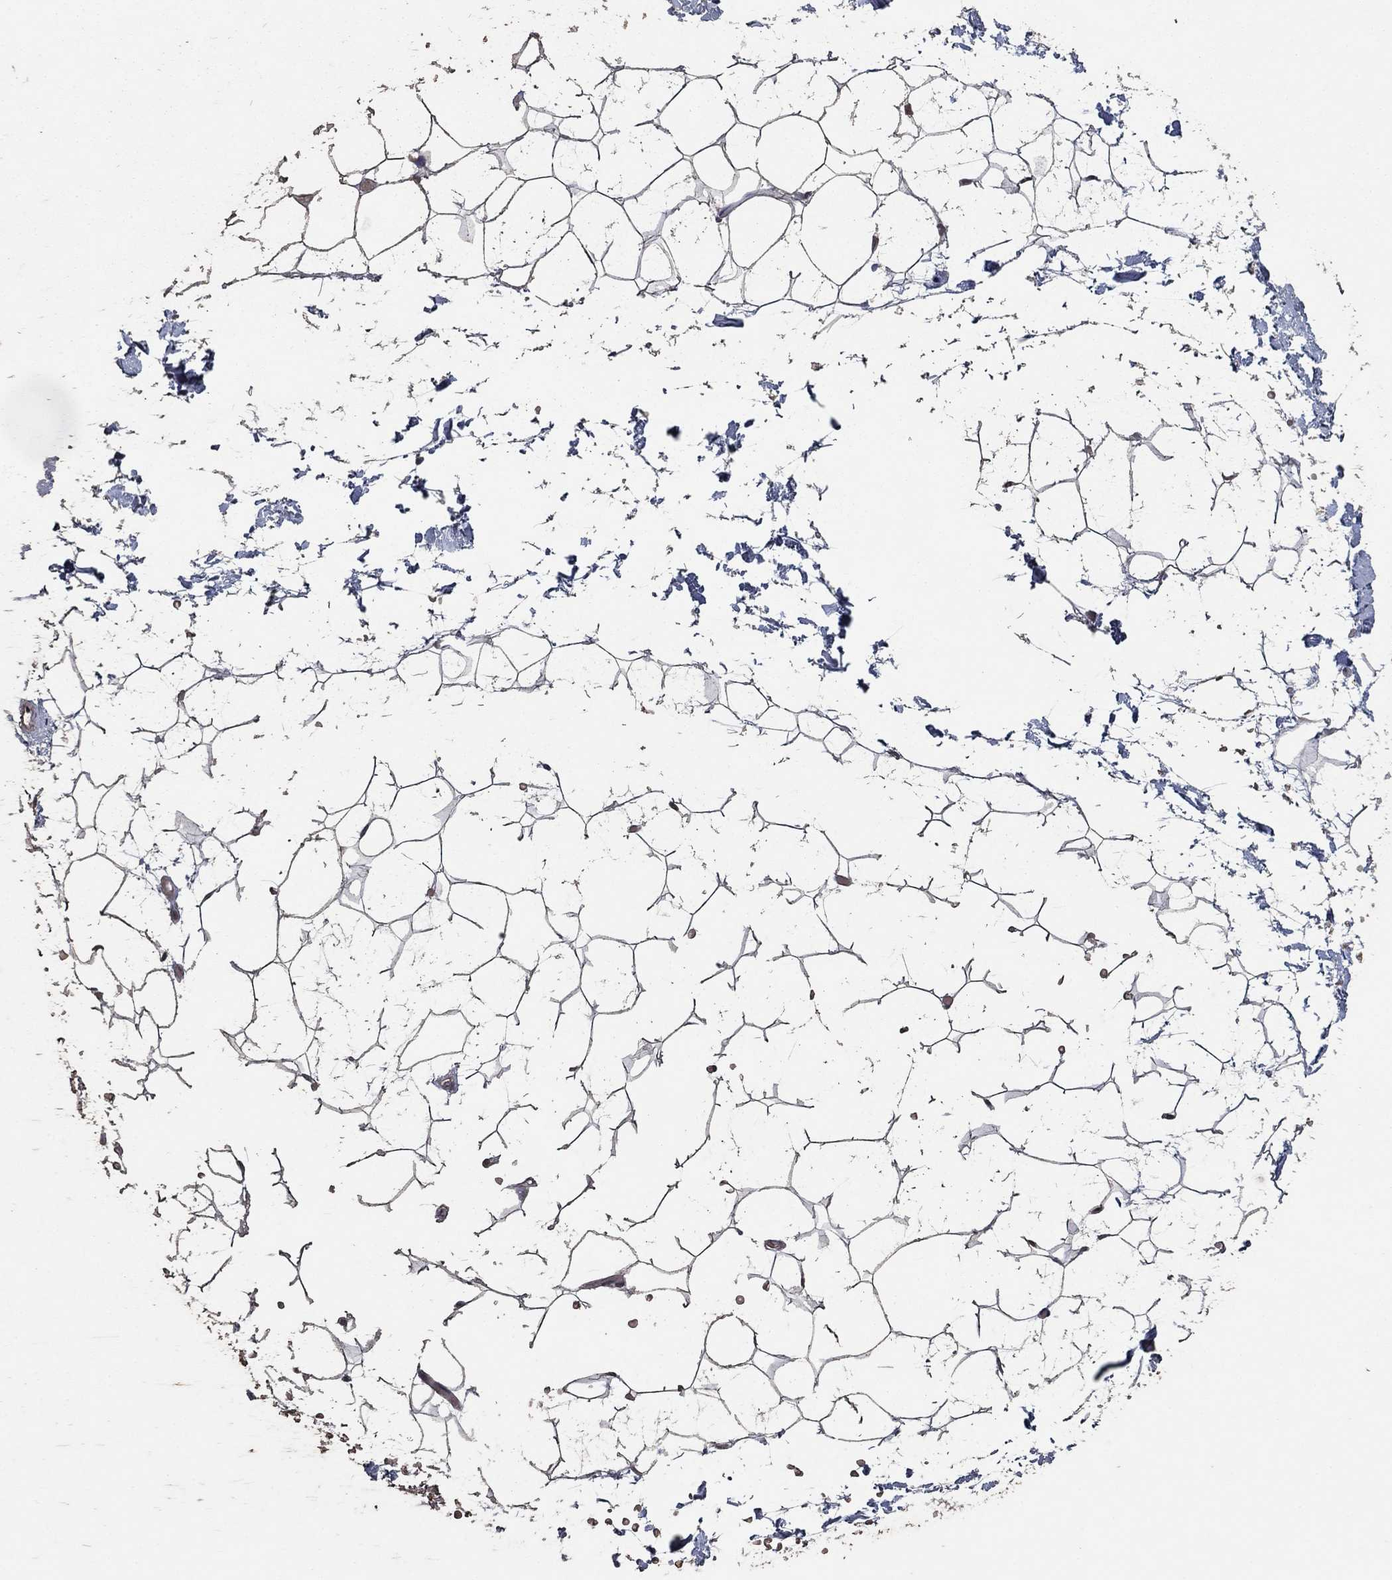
{"staining": {"intensity": "negative", "quantity": "none", "location": "none"}, "tissue": "adipose tissue", "cell_type": "Adipocytes", "image_type": "normal", "snomed": [{"axis": "morphology", "description": "Normal tissue, NOS"}, {"axis": "topography", "description": "Skin"}, {"axis": "topography", "description": "Peripheral nerve tissue"}], "caption": "The image exhibits no significant positivity in adipocytes of adipose tissue.", "gene": "PRICKLE4", "patient": {"sex": "female", "age": 56}}